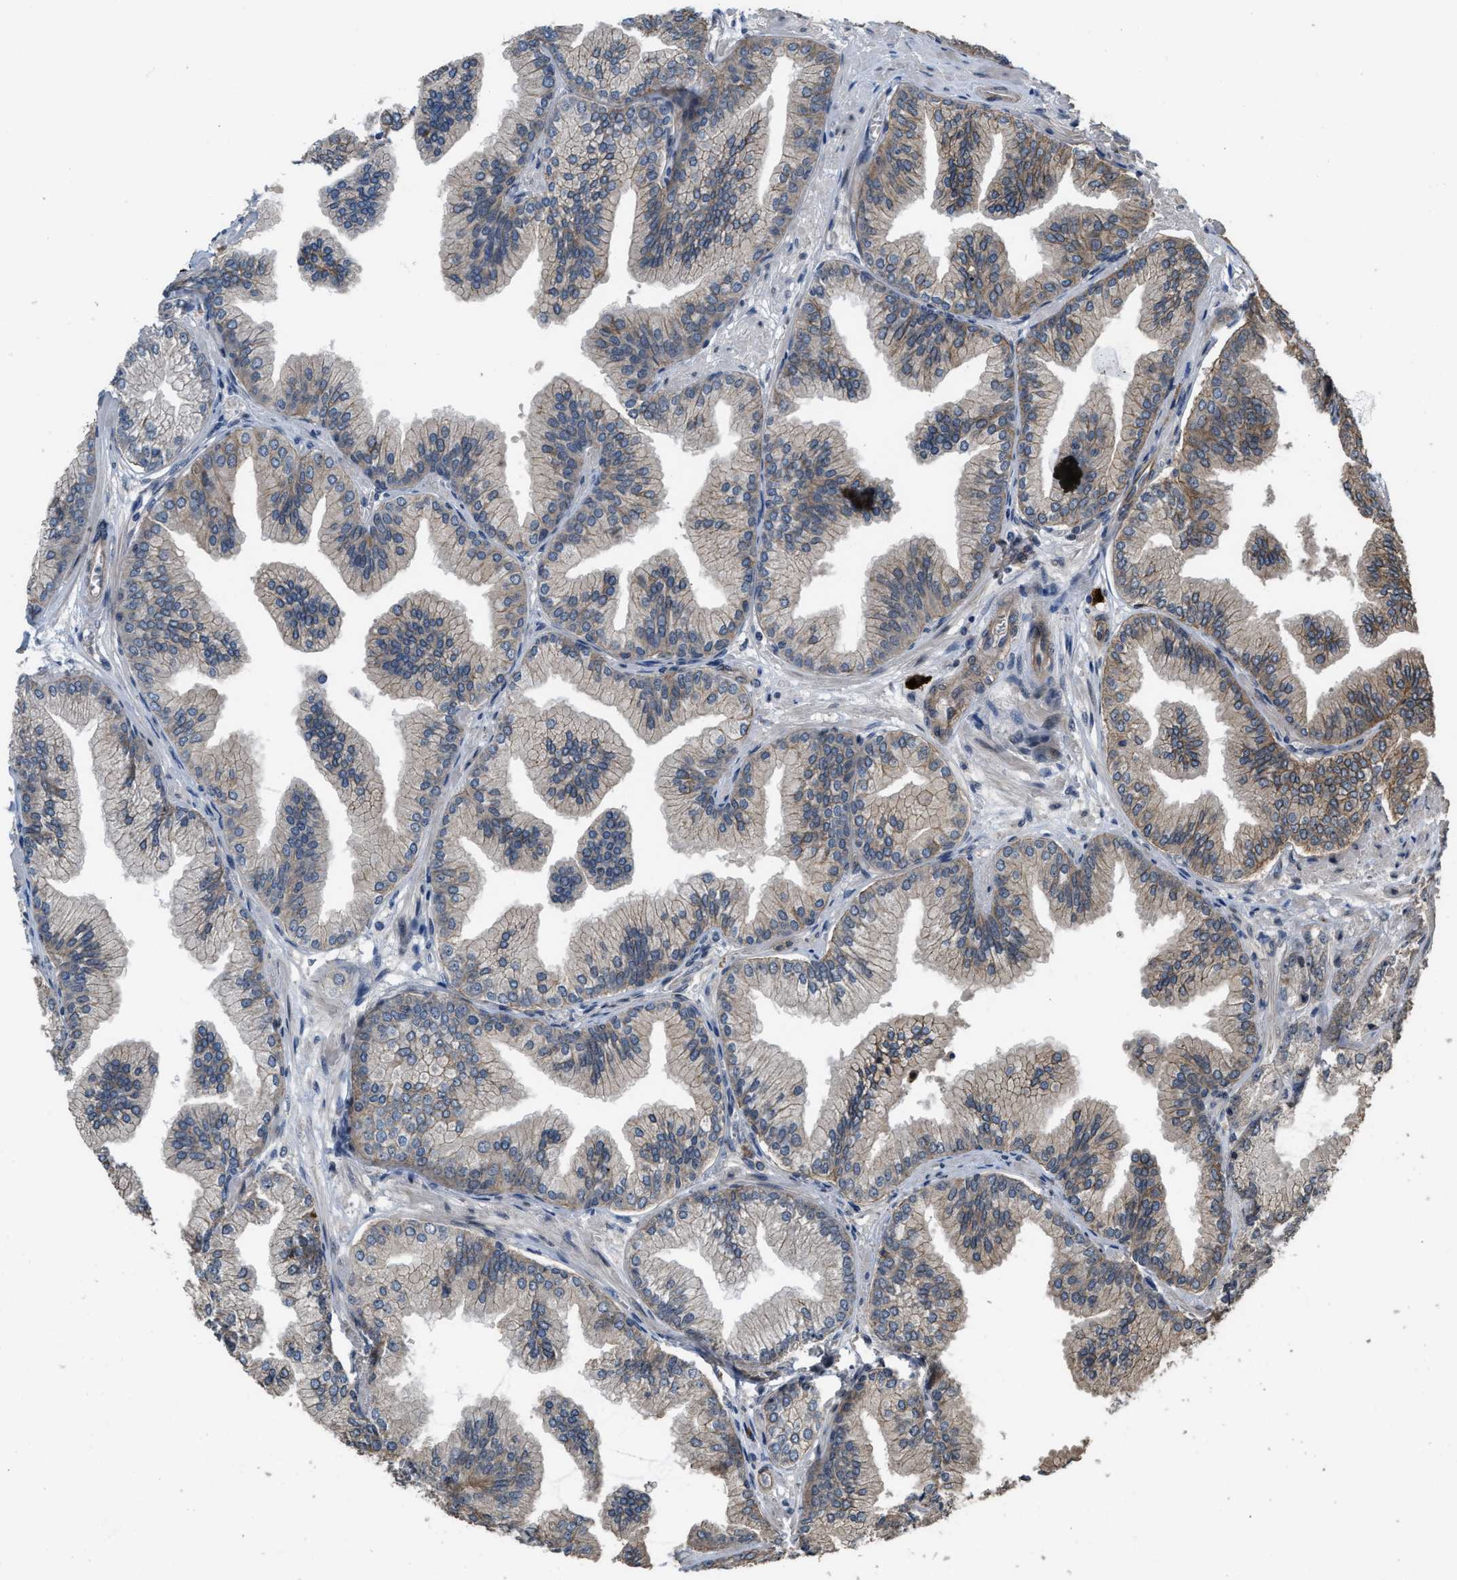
{"staining": {"intensity": "weak", "quantity": "25%-75%", "location": "cytoplasmic/membranous"}, "tissue": "prostate cancer", "cell_type": "Tumor cells", "image_type": "cancer", "snomed": [{"axis": "morphology", "description": "Adenocarcinoma, Low grade"}, {"axis": "topography", "description": "Prostate"}], "caption": "Immunohistochemical staining of prostate low-grade adenocarcinoma exhibits weak cytoplasmic/membranous protein positivity in approximately 25%-75% of tumor cells. (DAB = brown stain, brightfield microscopy at high magnification).", "gene": "UTRN", "patient": {"sex": "male", "age": 52}}